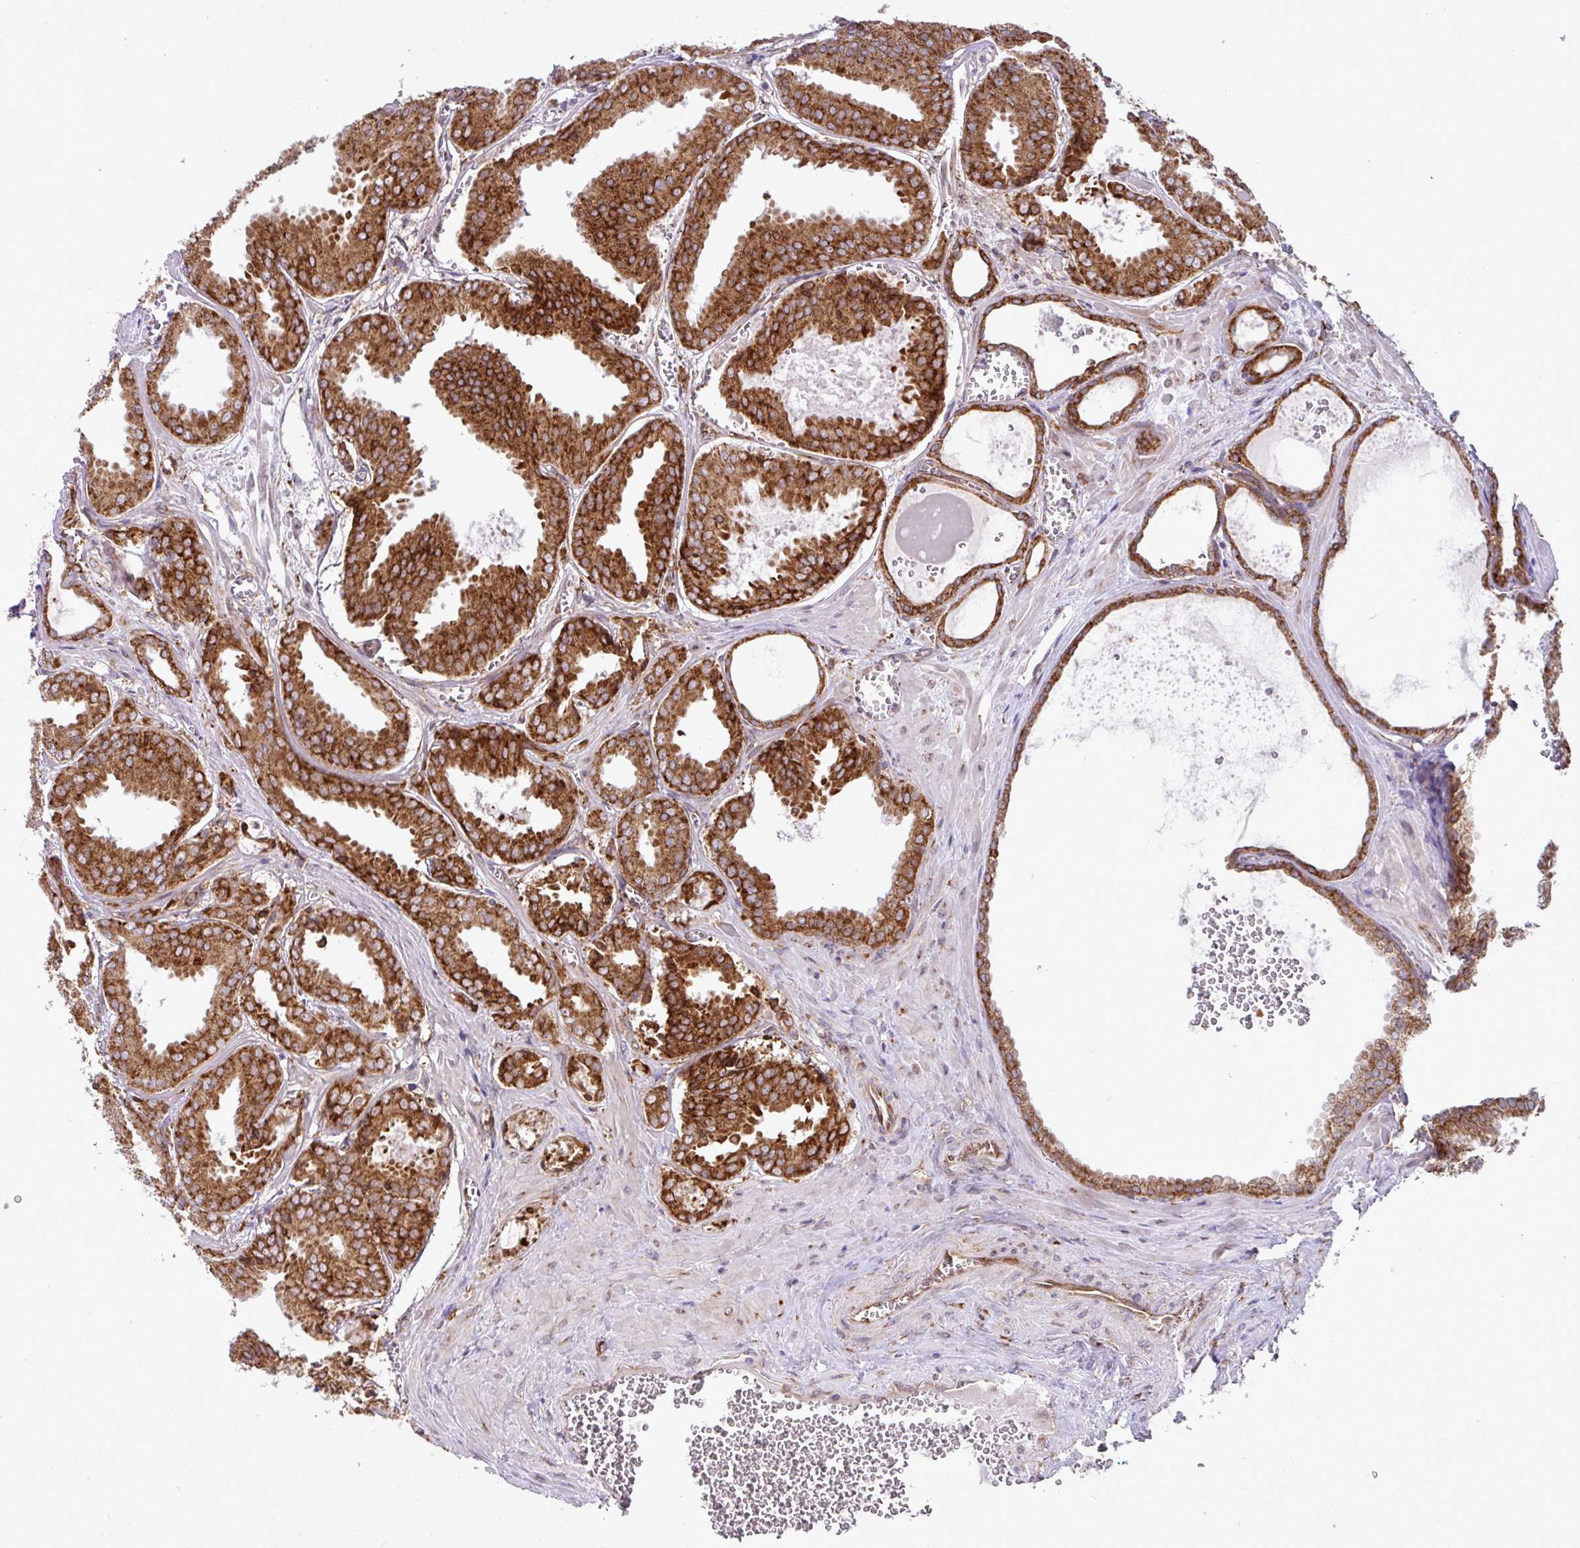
{"staining": {"intensity": "strong", "quantity": ">75%", "location": "cytoplasmic/membranous"}, "tissue": "prostate cancer", "cell_type": "Tumor cells", "image_type": "cancer", "snomed": [{"axis": "morphology", "description": "Adenocarcinoma, Low grade"}, {"axis": "topography", "description": "Prostate"}], "caption": "Immunohistochemical staining of prostate cancer reveals high levels of strong cytoplasmic/membranous expression in about >75% of tumor cells.", "gene": "SLC39A7", "patient": {"sex": "male", "age": 67}}